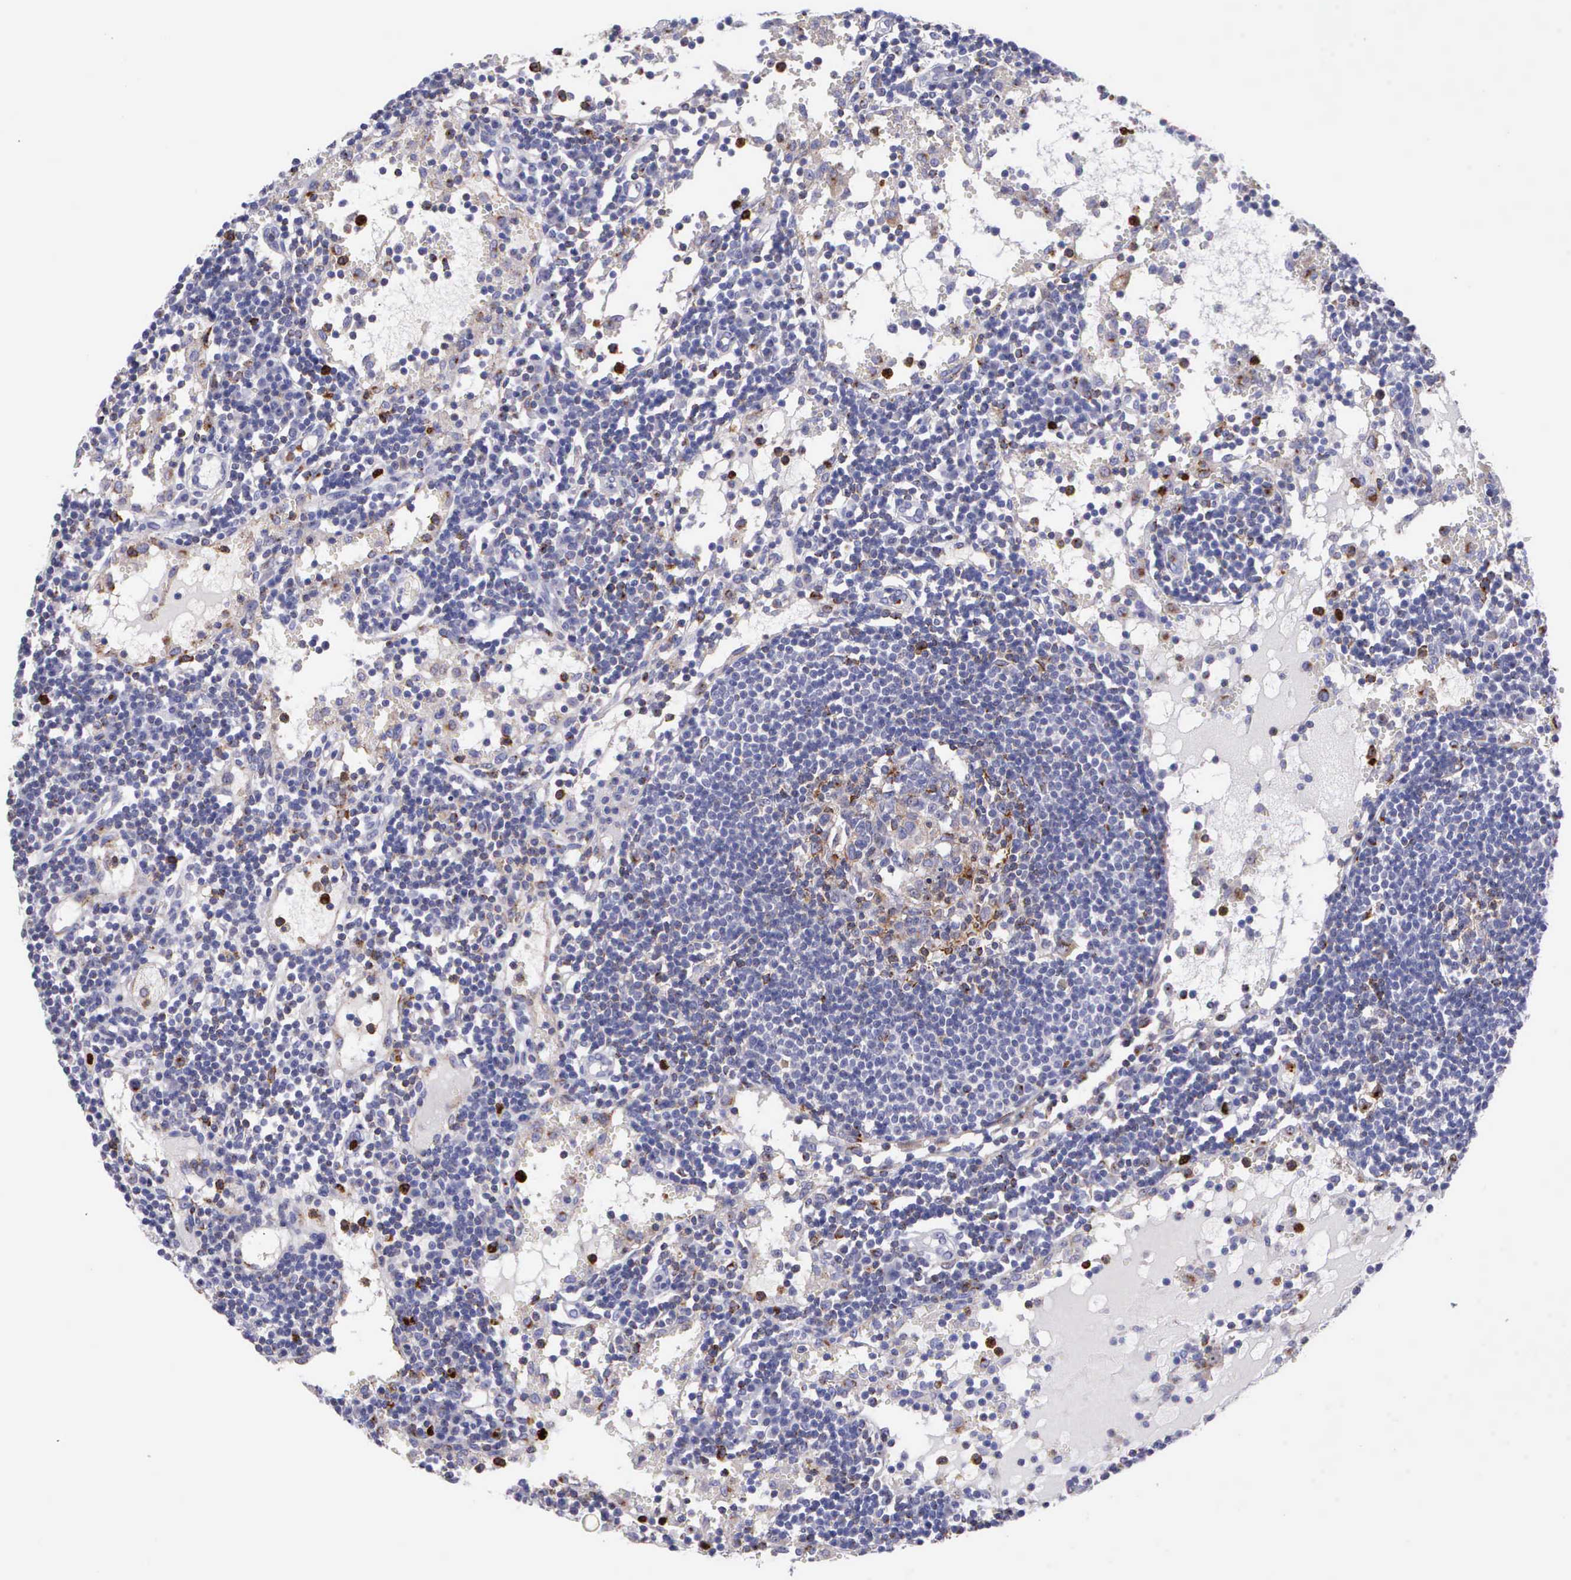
{"staining": {"intensity": "moderate", "quantity": "25%-75%", "location": "cytoplasmic/membranous"}, "tissue": "lymph node", "cell_type": "Germinal center cells", "image_type": "normal", "snomed": [{"axis": "morphology", "description": "Normal tissue, NOS"}, {"axis": "topography", "description": "Lymph node"}], "caption": "IHC staining of normal lymph node, which displays medium levels of moderate cytoplasmic/membranous staining in approximately 25%-75% of germinal center cells indicating moderate cytoplasmic/membranous protein positivity. The staining was performed using DAB (brown) for protein detection and nuclei were counterstained in hematoxylin (blue).", "gene": "SRGN", "patient": {"sex": "female", "age": 55}}